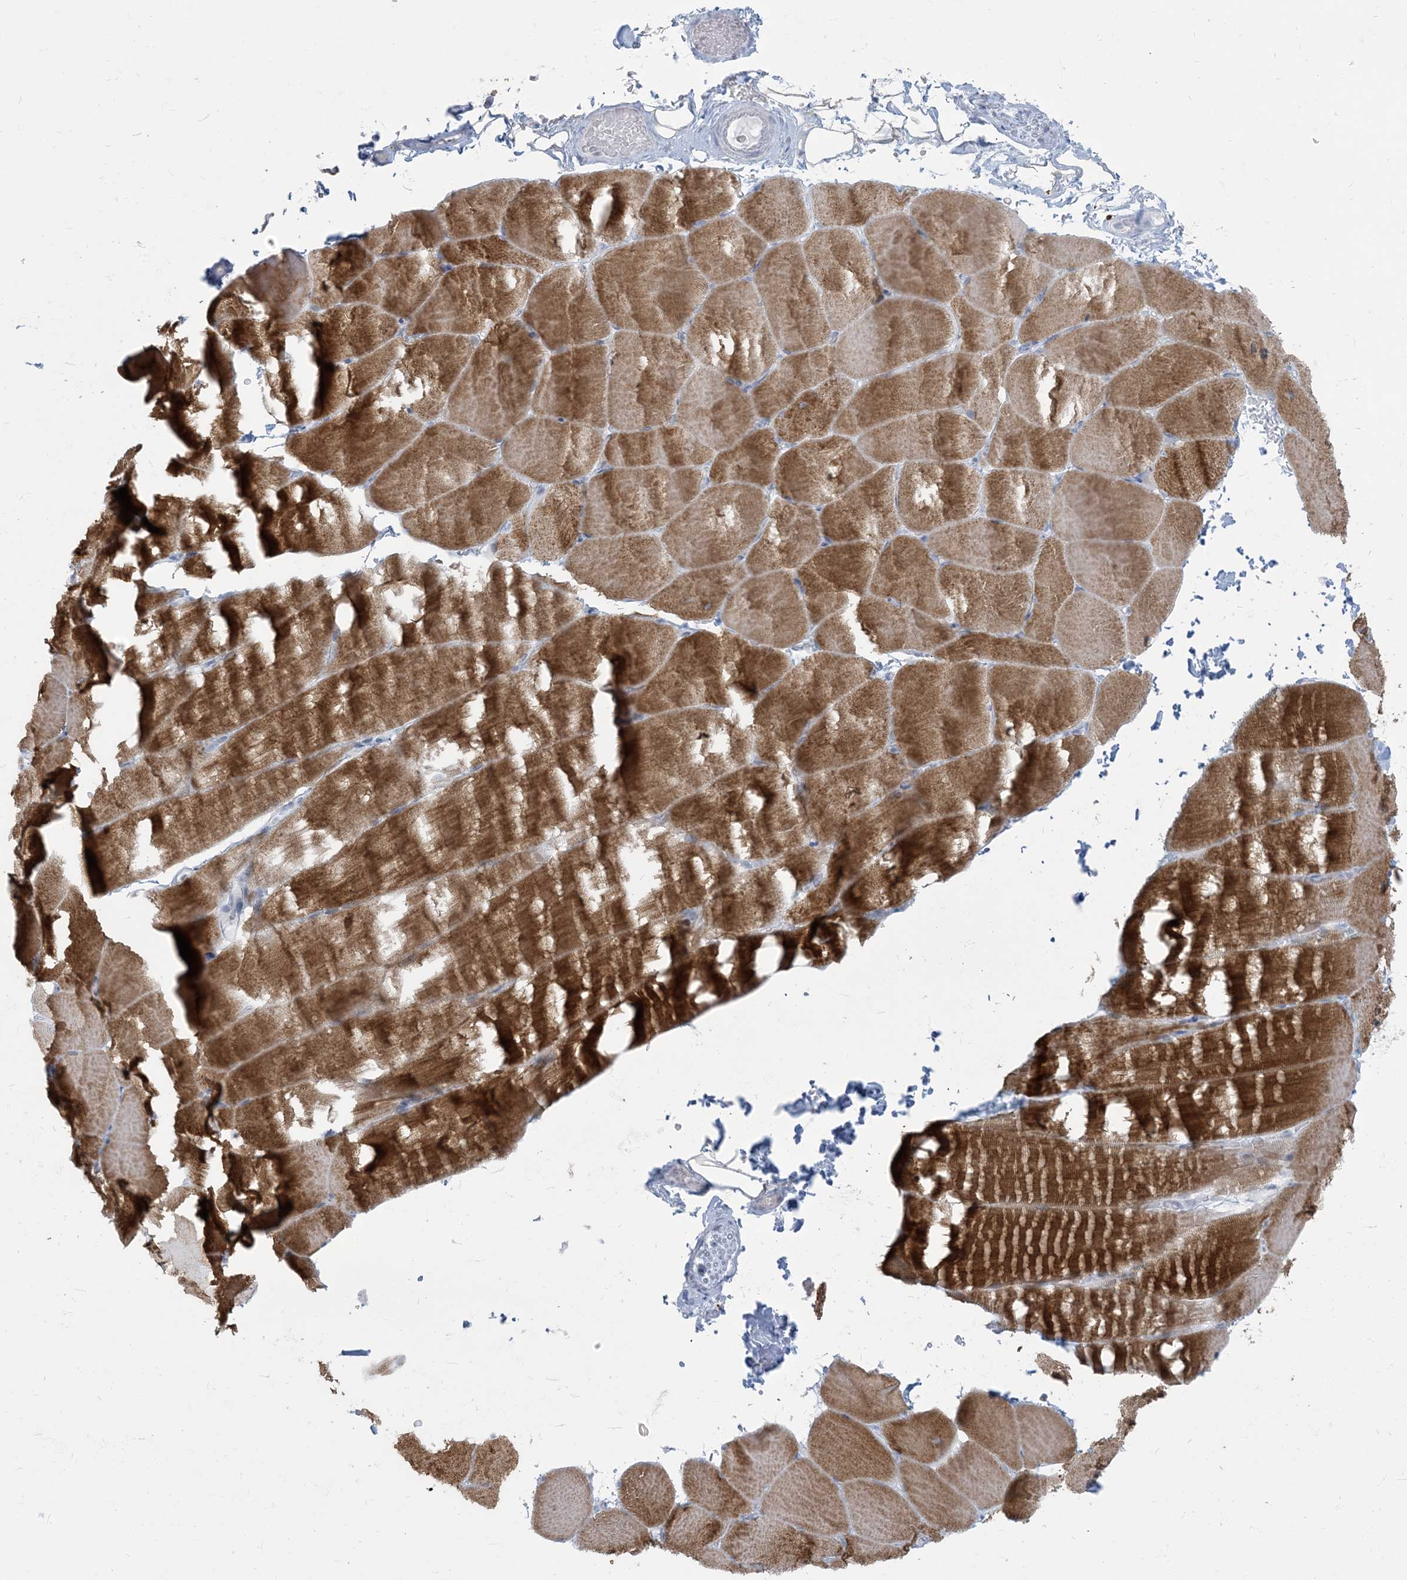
{"staining": {"intensity": "moderate", "quantity": ">75%", "location": "cytoplasmic/membranous"}, "tissue": "skeletal muscle", "cell_type": "Myocytes", "image_type": "normal", "snomed": [{"axis": "morphology", "description": "Normal tissue, NOS"}, {"axis": "topography", "description": "Skeletal muscle"}, {"axis": "topography", "description": "Parathyroid gland"}], "caption": "Immunohistochemical staining of unremarkable human skeletal muscle demonstrates moderate cytoplasmic/membranous protein expression in approximately >75% of myocytes.", "gene": "SCML1", "patient": {"sex": "female", "age": 37}}